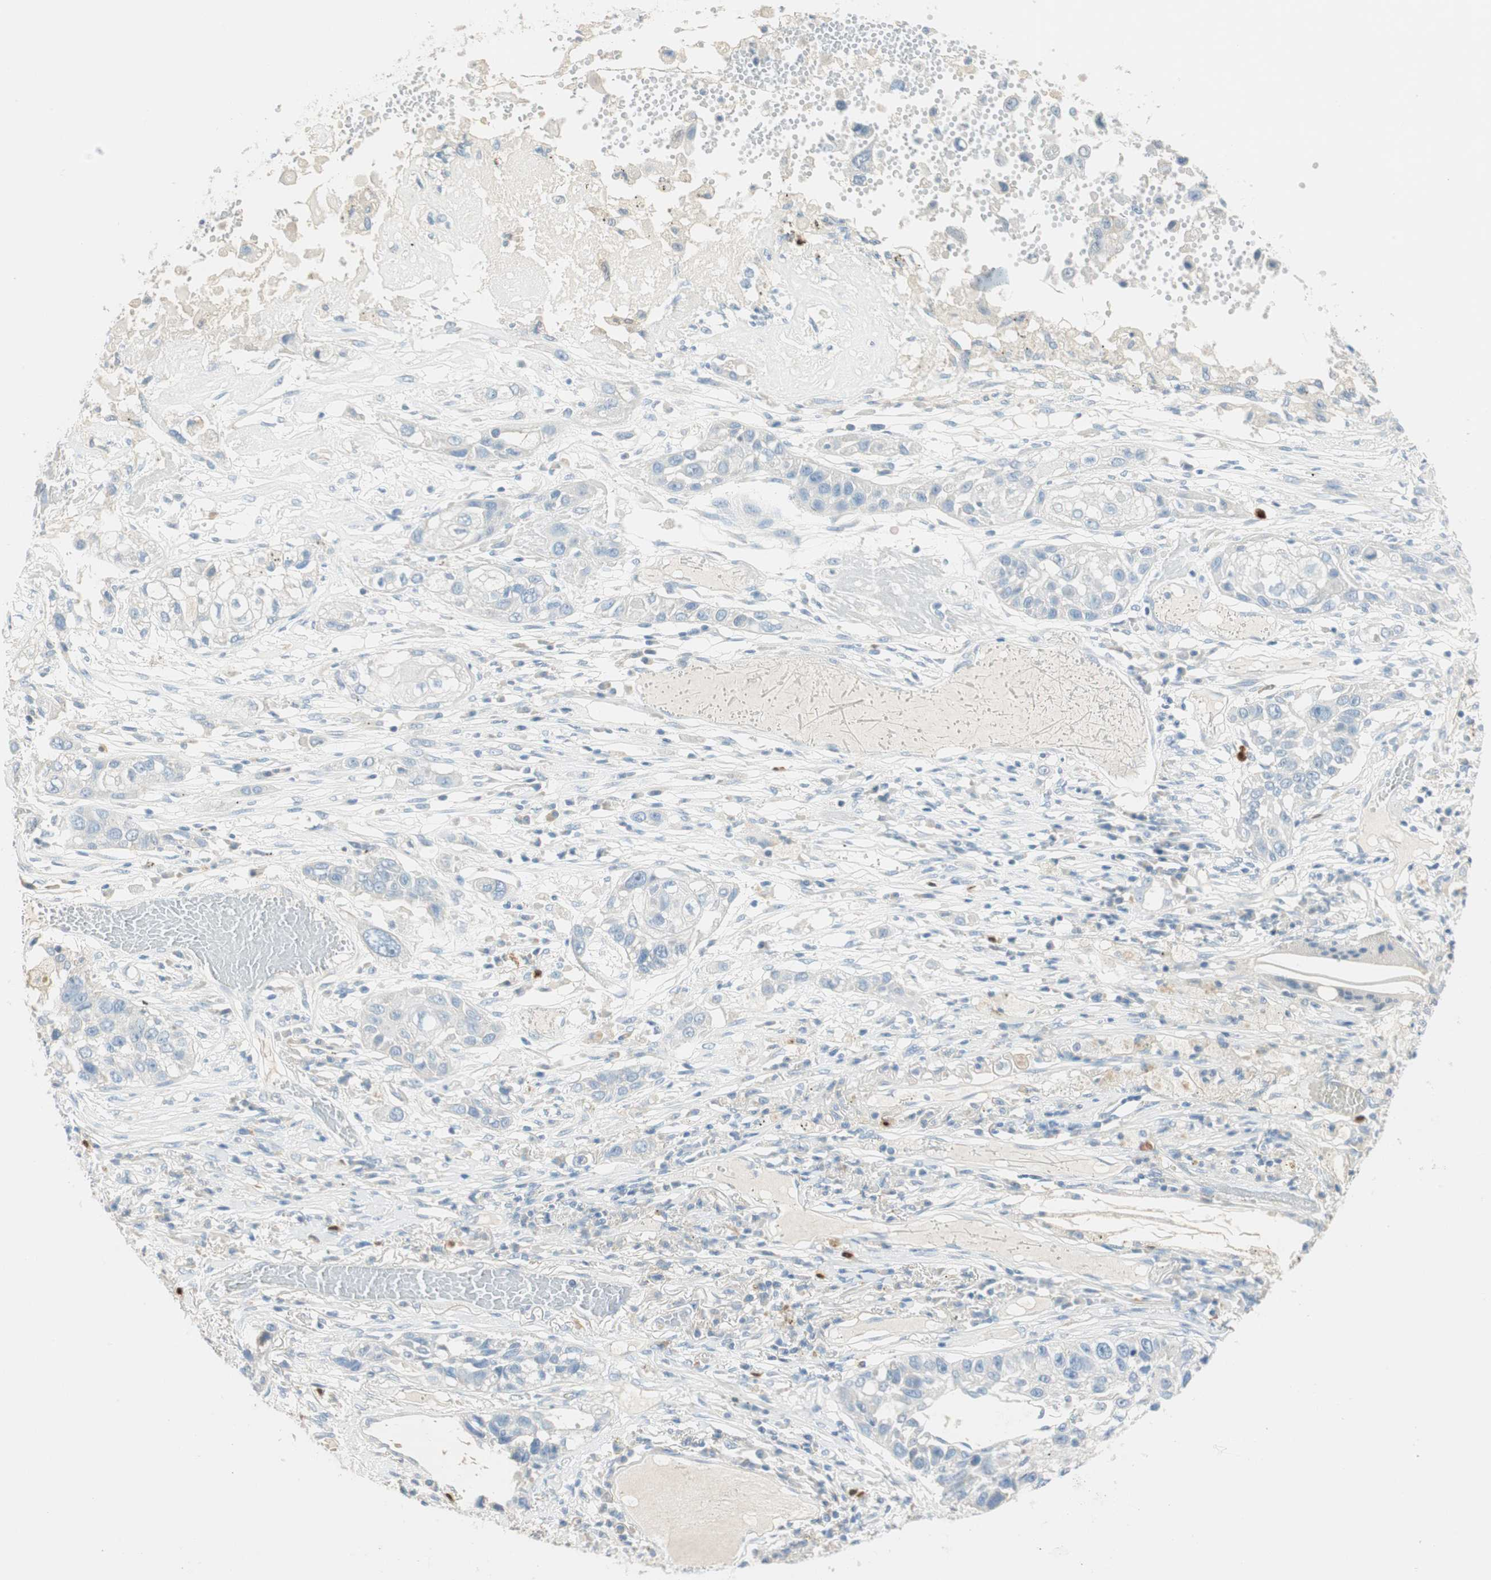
{"staining": {"intensity": "negative", "quantity": "none", "location": "none"}, "tissue": "lung cancer", "cell_type": "Tumor cells", "image_type": "cancer", "snomed": [{"axis": "morphology", "description": "Squamous cell carcinoma, NOS"}, {"axis": "topography", "description": "Lung"}], "caption": "The histopathology image exhibits no significant staining in tumor cells of squamous cell carcinoma (lung).", "gene": "HPGD", "patient": {"sex": "male", "age": 71}}